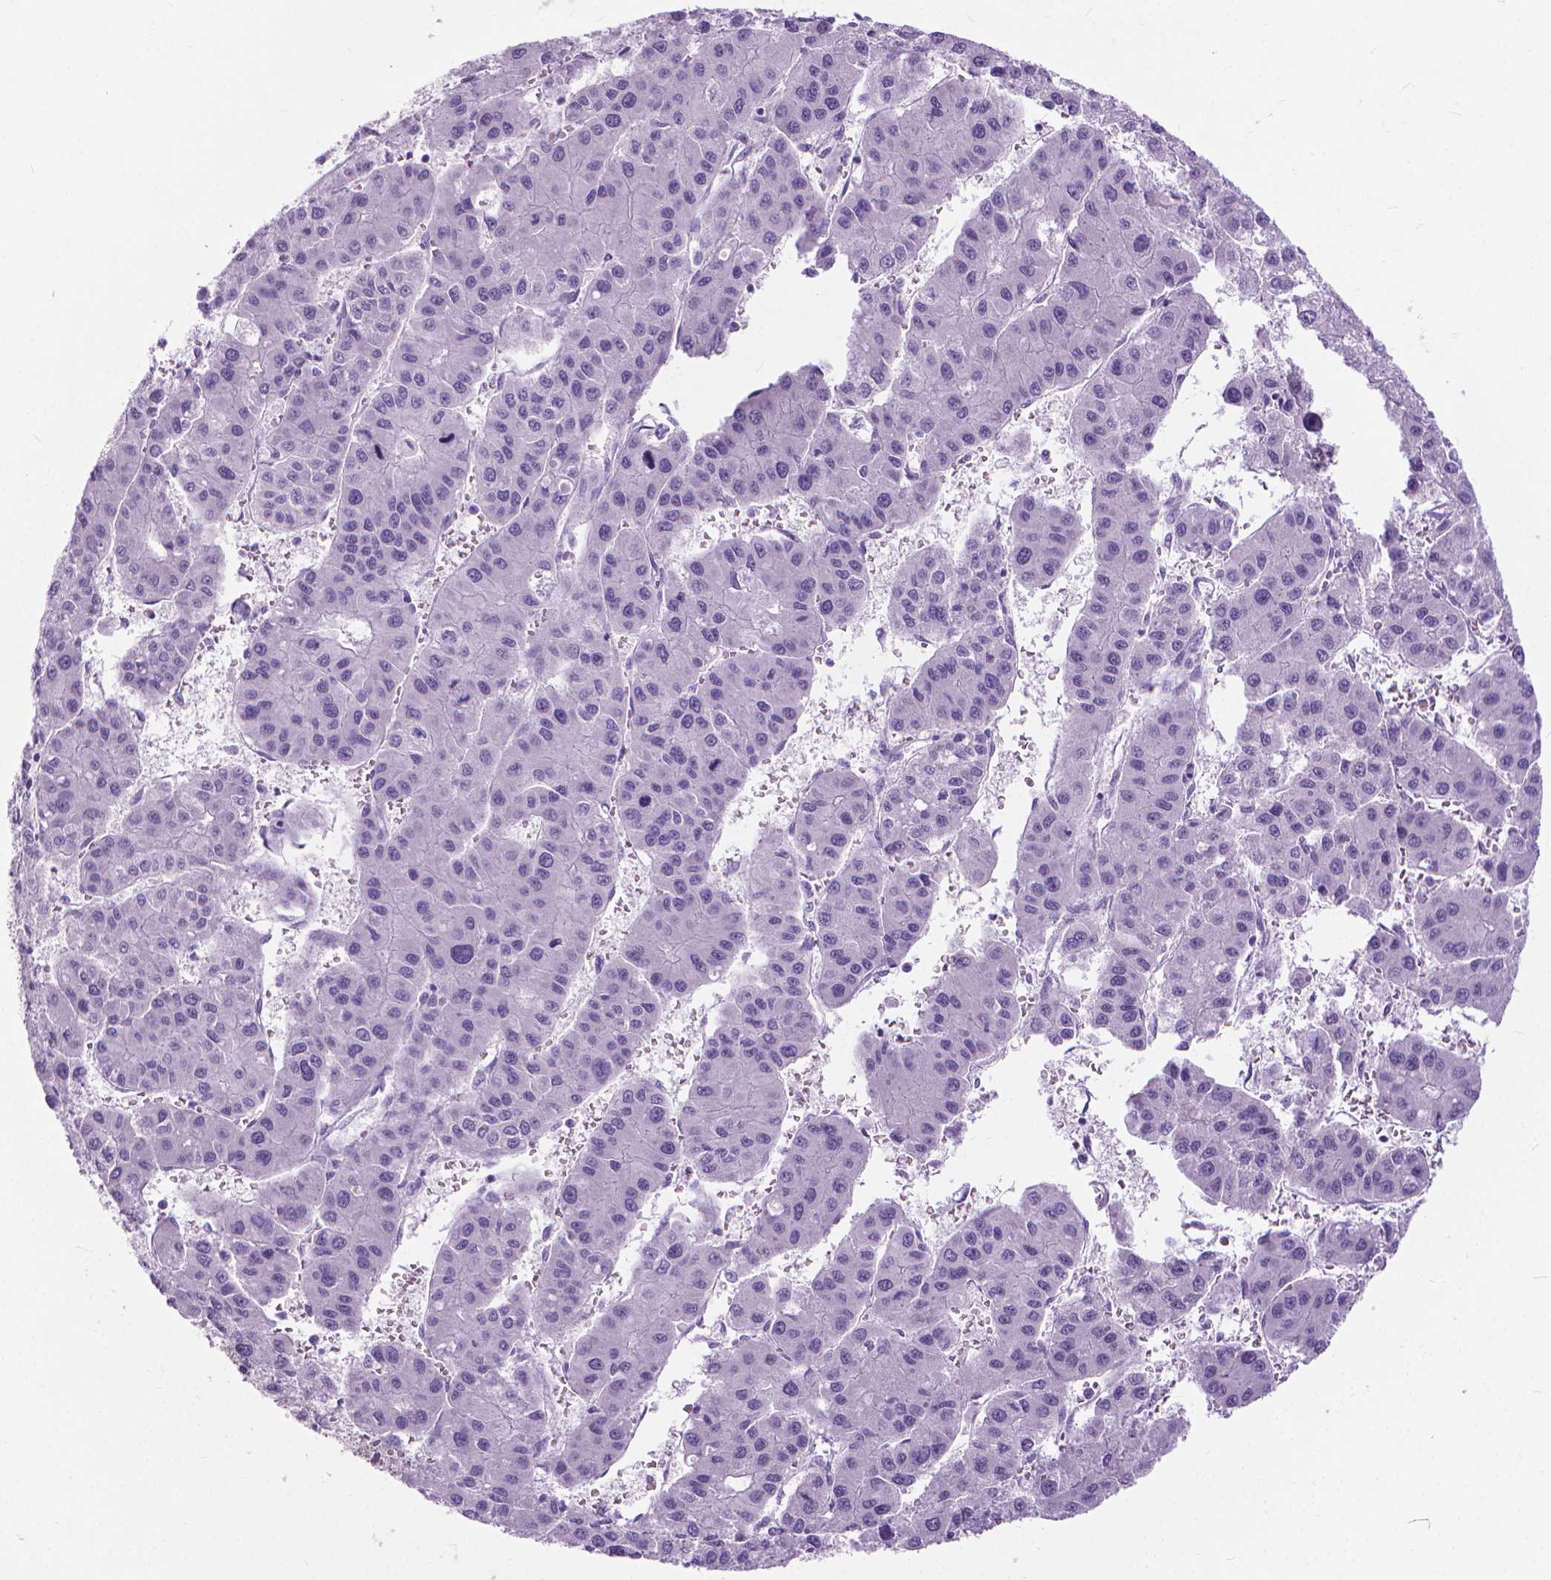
{"staining": {"intensity": "negative", "quantity": "none", "location": "none"}, "tissue": "liver cancer", "cell_type": "Tumor cells", "image_type": "cancer", "snomed": [{"axis": "morphology", "description": "Carcinoma, Hepatocellular, NOS"}, {"axis": "topography", "description": "Liver"}], "caption": "Tumor cells are negative for brown protein staining in liver cancer. (DAB (3,3'-diaminobenzidine) IHC visualized using brightfield microscopy, high magnification).", "gene": "HTR2B", "patient": {"sex": "male", "age": 73}}